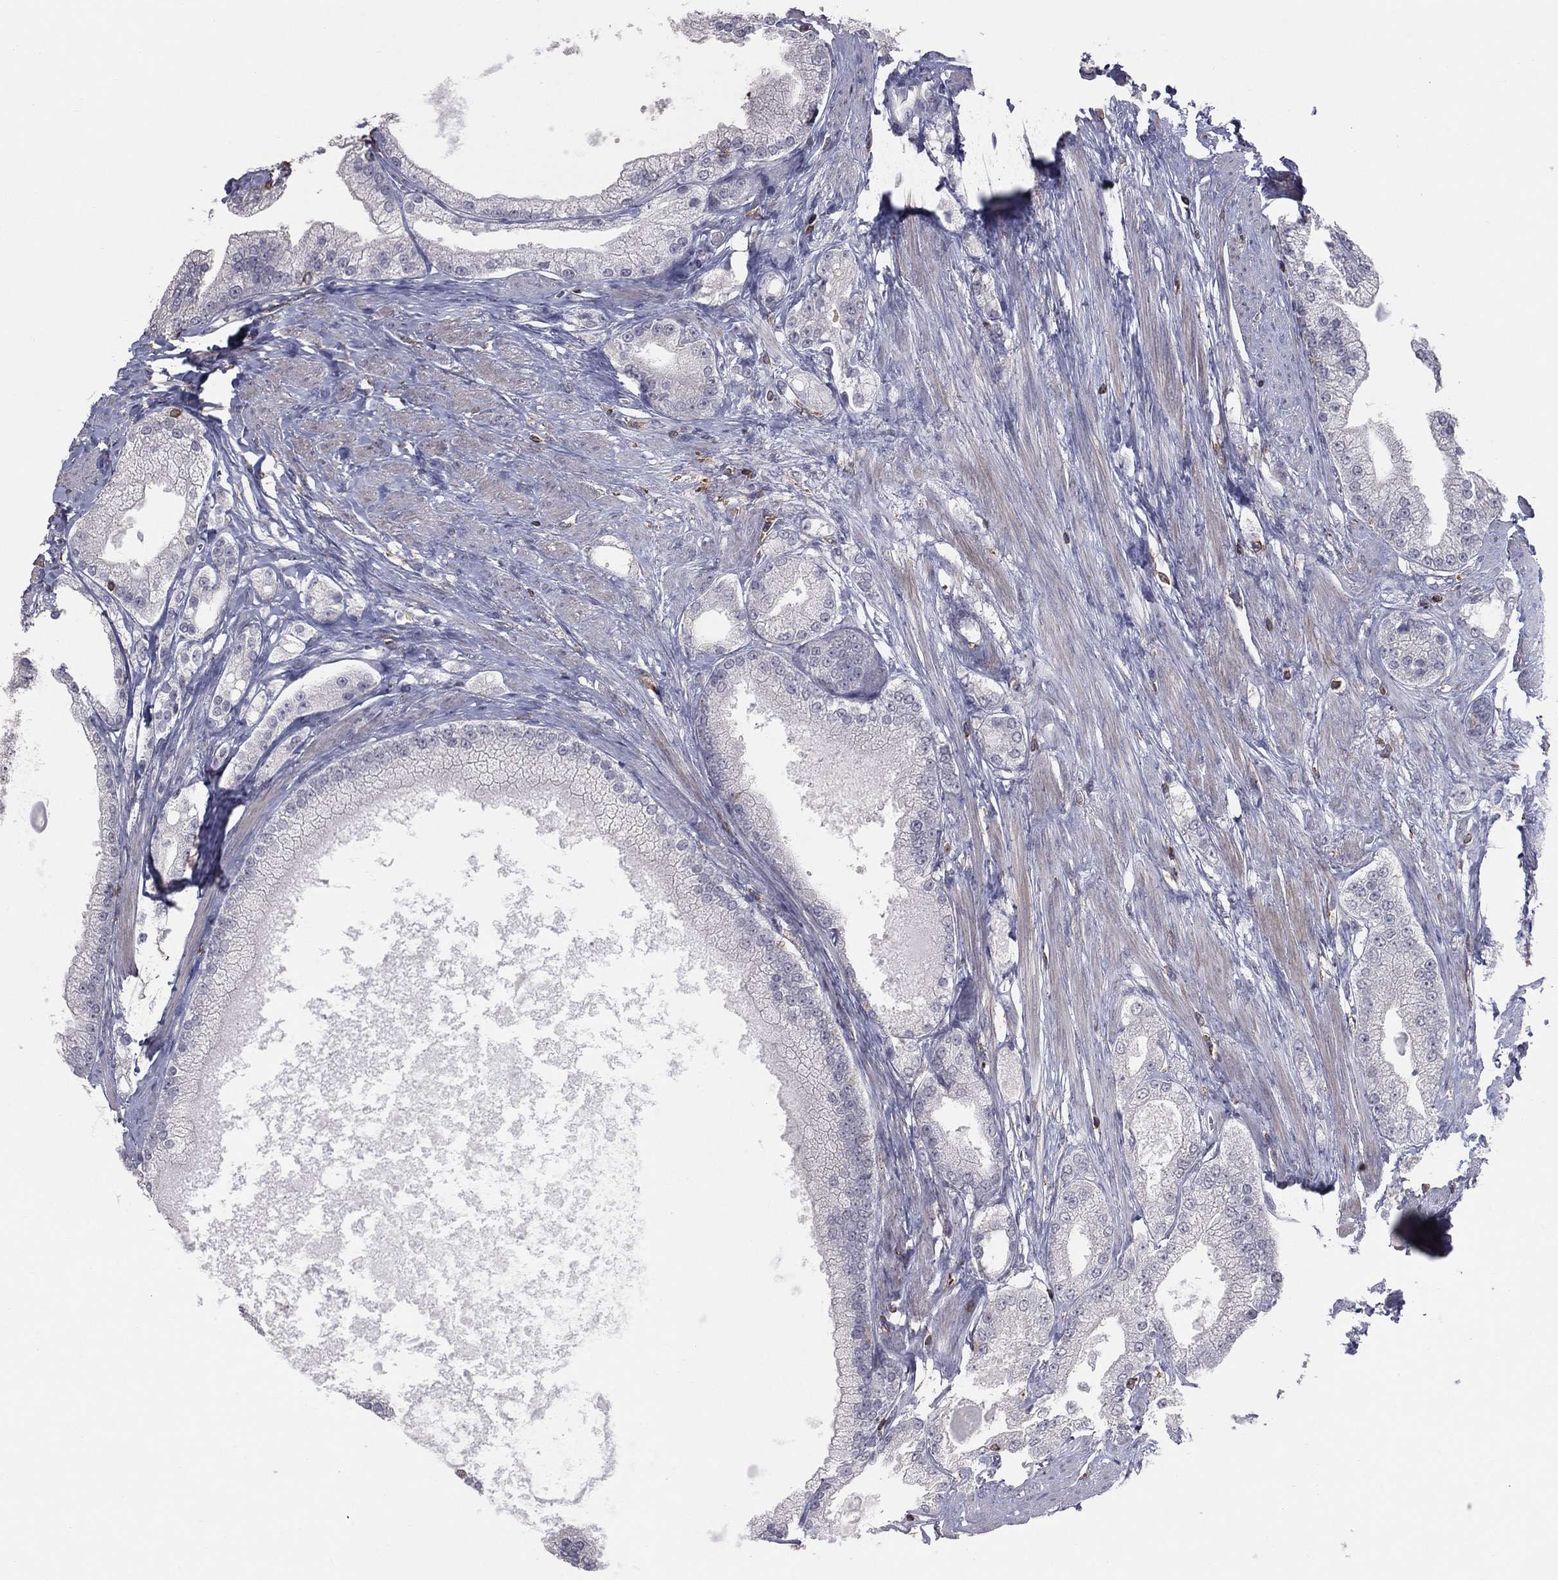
{"staining": {"intensity": "negative", "quantity": "none", "location": "none"}, "tissue": "prostate cancer", "cell_type": "Tumor cells", "image_type": "cancer", "snomed": [{"axis": "morphology", "description": "Adenocarcinoma, NOS"}, {"axis": "topography", "description": "Prostate and seminal vesicle, NOS"}, {"axis": "topography", "description": "Prostate"}], "caption": "IHC of human prostate adenocarcinoma reveals no staining in tumor cells.", "gene": "PSTPIP1", "patient": {"sex": "male", "age": 67}}